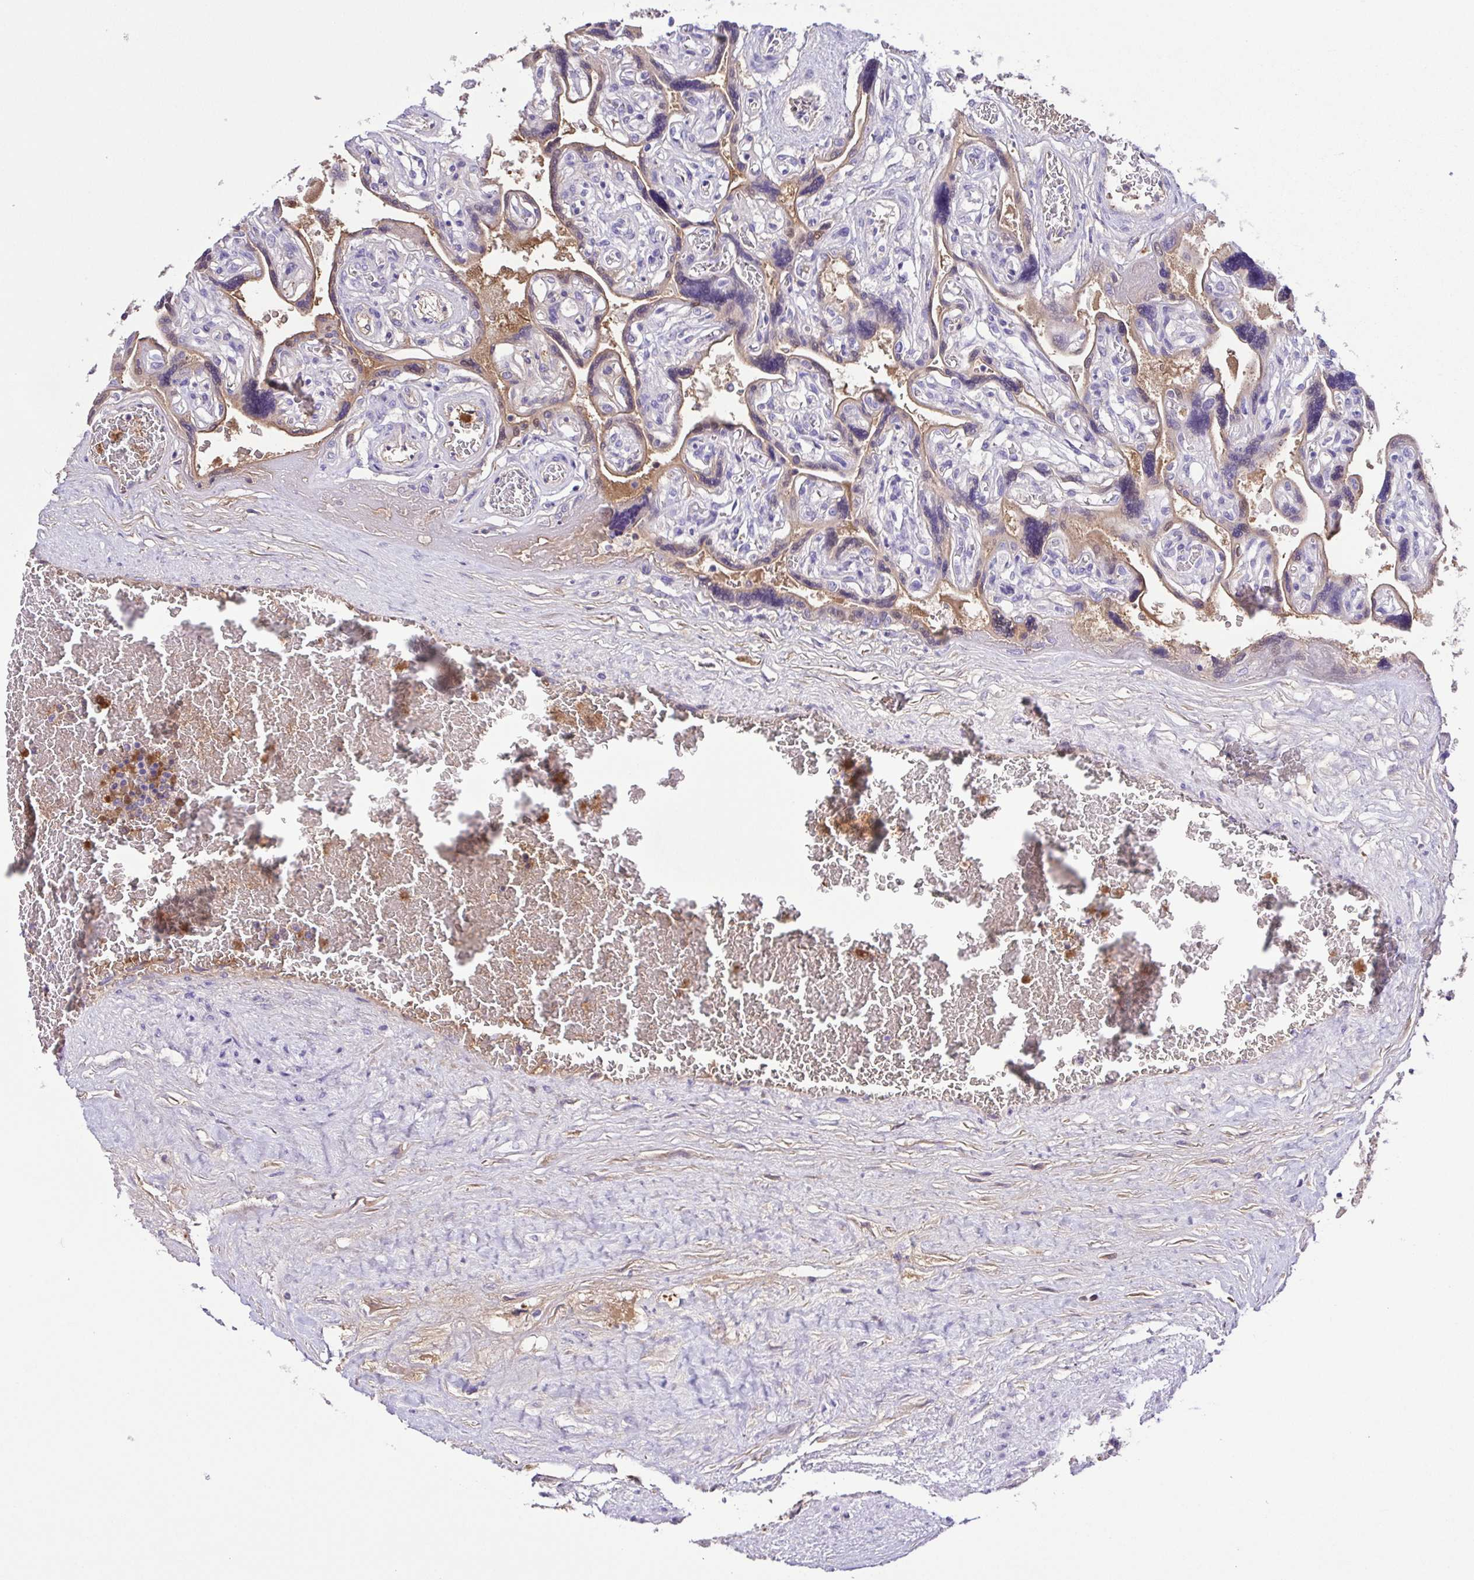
{"staining": {"intensity": "negative", "quantity": "none", "location": "none"}, "tissue": "placenta", "cell_type": "Decidual cells", "image_type": "normal", "snomed": [{"axis": "morphology", "description": "Normal tissue, NOS"}, {"axis": "topography", "description": "Placenta"}], "caption": "DAB immunohistochemical staining of normal human placenta reveals no significant positivity in decidual cells. (DAB IHC, high magnification).", "gene": "IGFL1", "patient": {"sex": "female", "age": 32}}